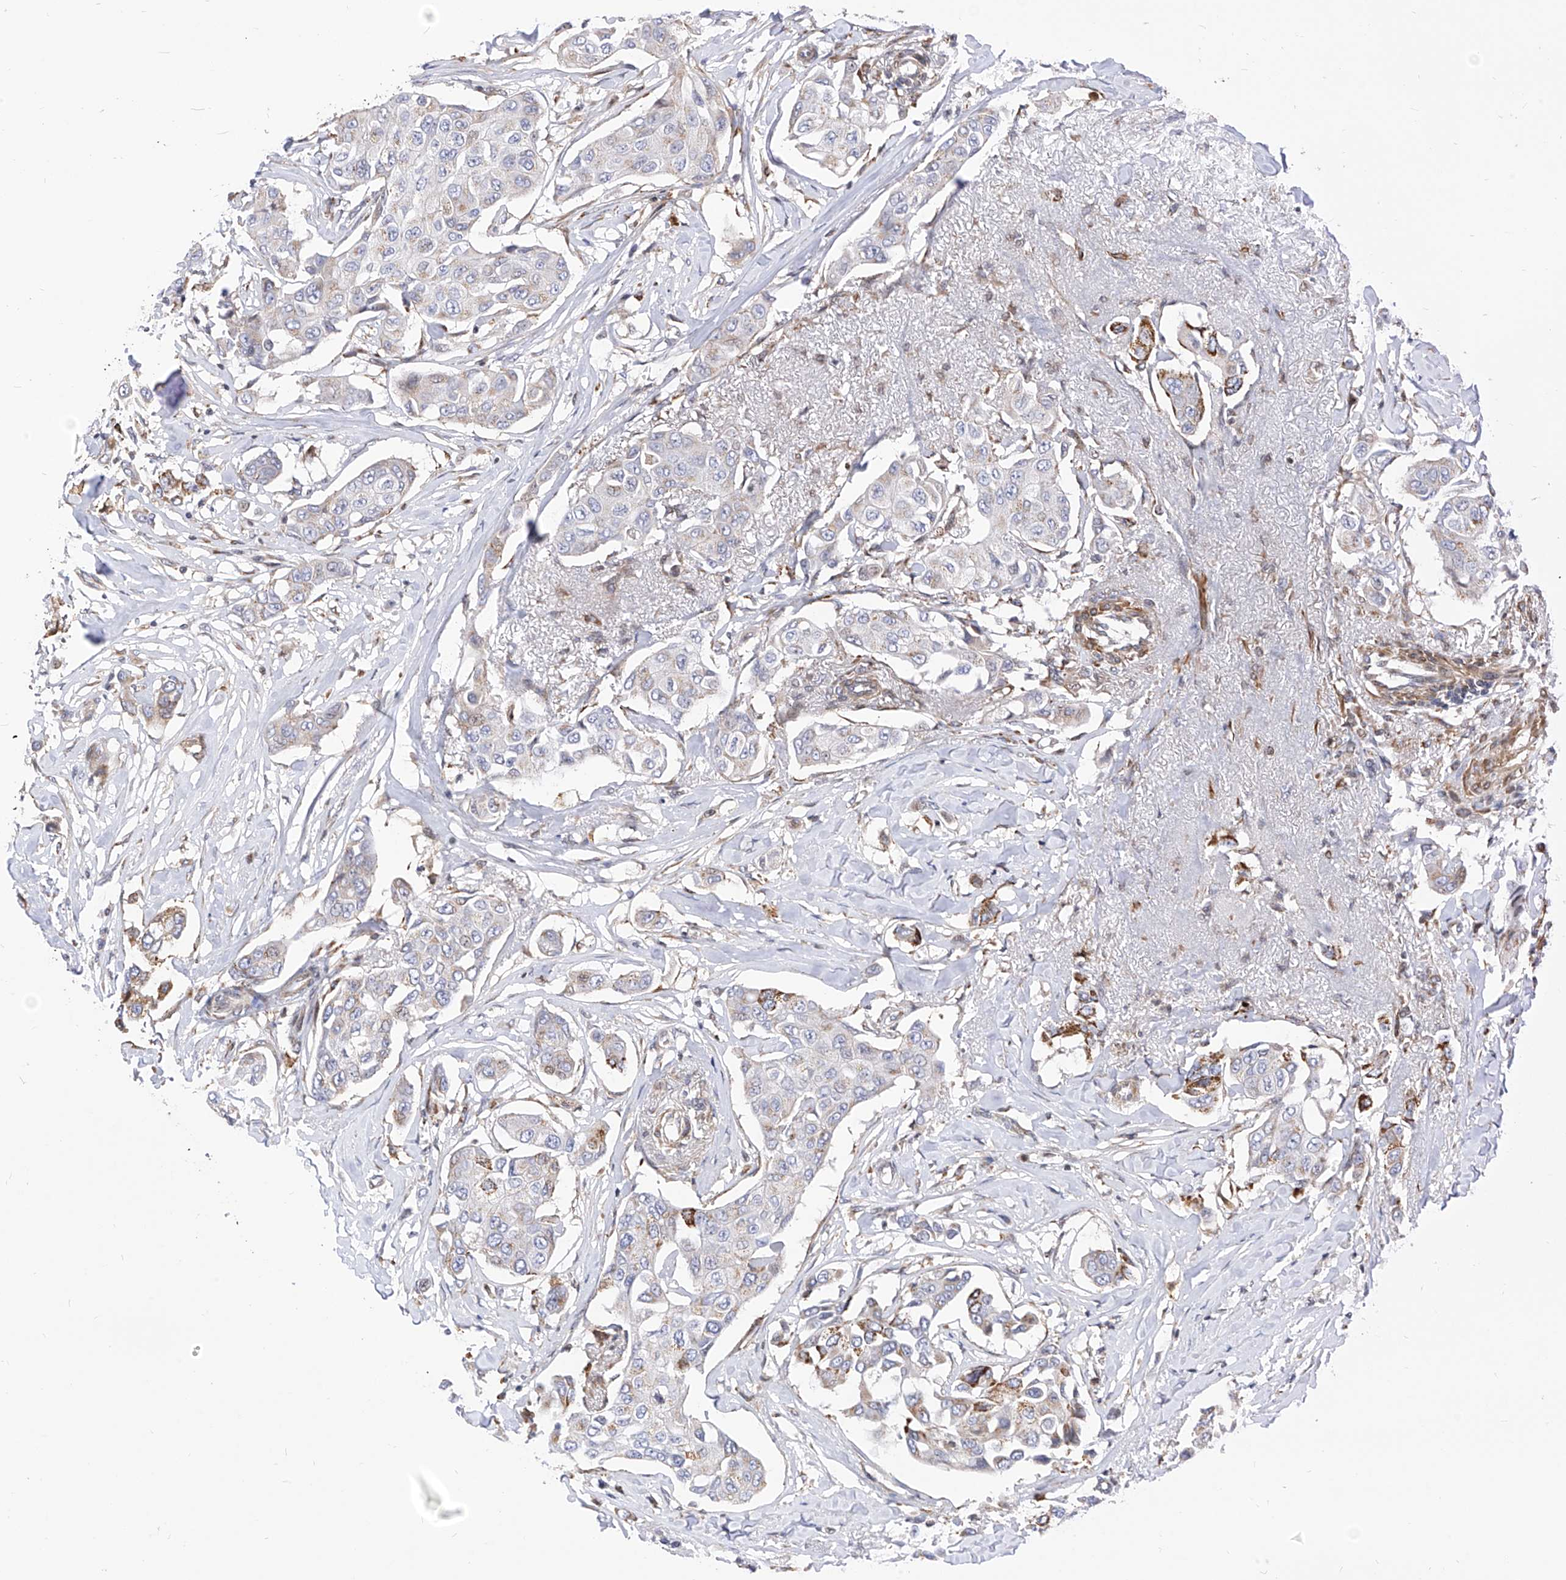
{"staining": {"intensity": "moderate", "quantity": "<25%", "location": "cytoplasmic/membranous"}, "tissue": "breast cancer", "cell_type": "Tumor cells", "image_type": "cancer", "snomed": [{"axis": "morphology", "description": "Duct carcinoma"}, {"axis": "topography", "description": "Breast"}], "caption": "Approximately <25% of tumor cells in human breast cancer (intraductal carcinoma) display moderate cytoplasmic/membranous protein expression as visualized by brown immunohistochemical staining.", "gene": "TTLL8", "patient": {"sex": "female", "age": 80}}